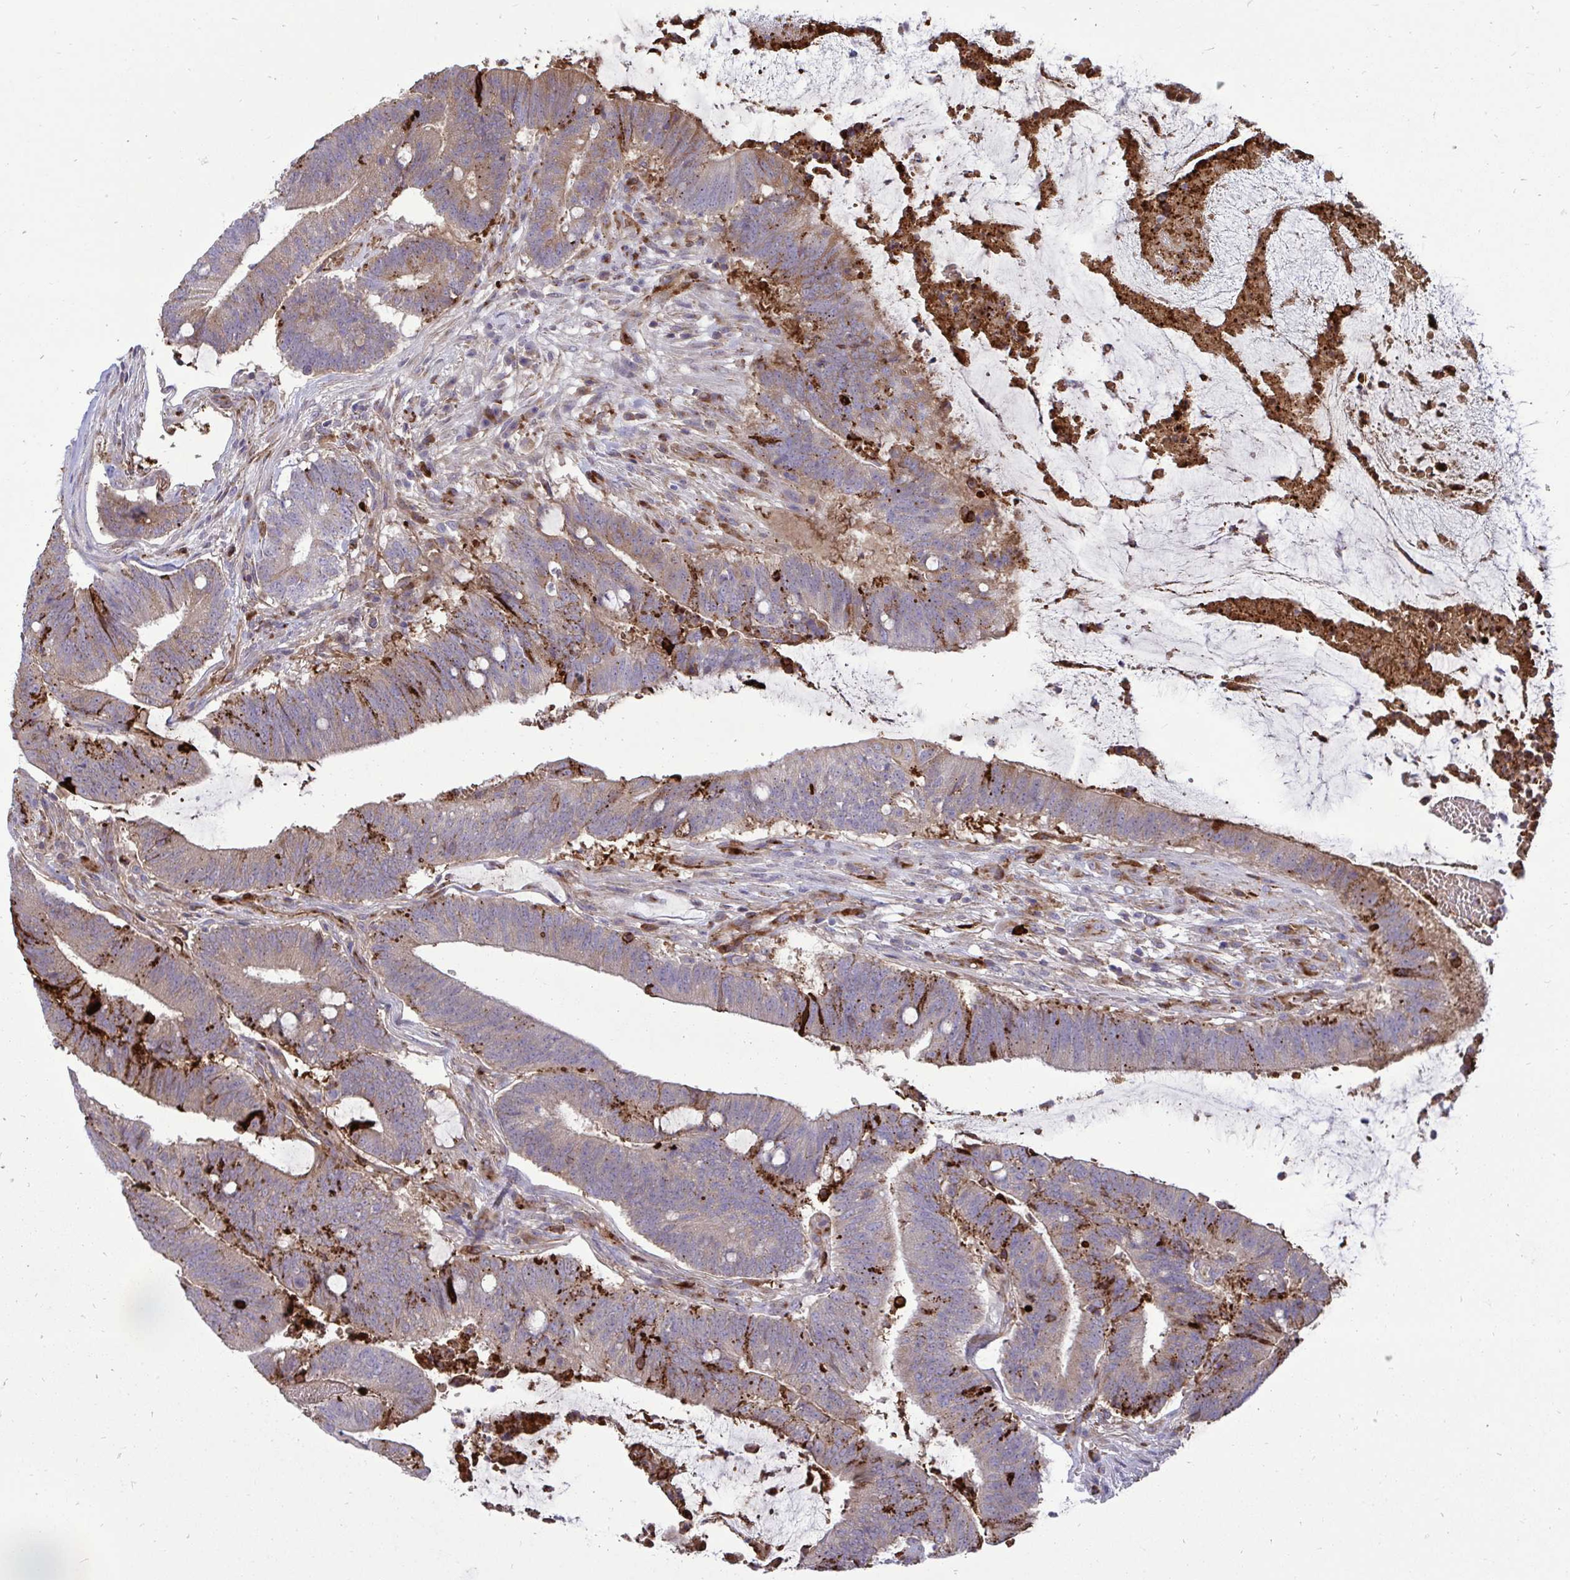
{"staining": {"intensity": "moderate", "quantity": "<25%", "location": "cytoplasmic/membranous"}, "tissue": "colorectal cancer", "cell_type": "Tumor cells", "image_type": "cancer", "snomed": [{"axis": "morphology", "description": "Adenocarcinoma, NOS"}, {"axis": "topography", "description": "Colon"}], "caption": "A photomicrograph showing moderate cytoplasmic/membranous staining in approximately <25% of tumor cells in colorectal adenocarcinoma, as visualized by brown immunohistochemical staining.", "gene": "F2", "patient": {"sex": "female", "age": 43}}